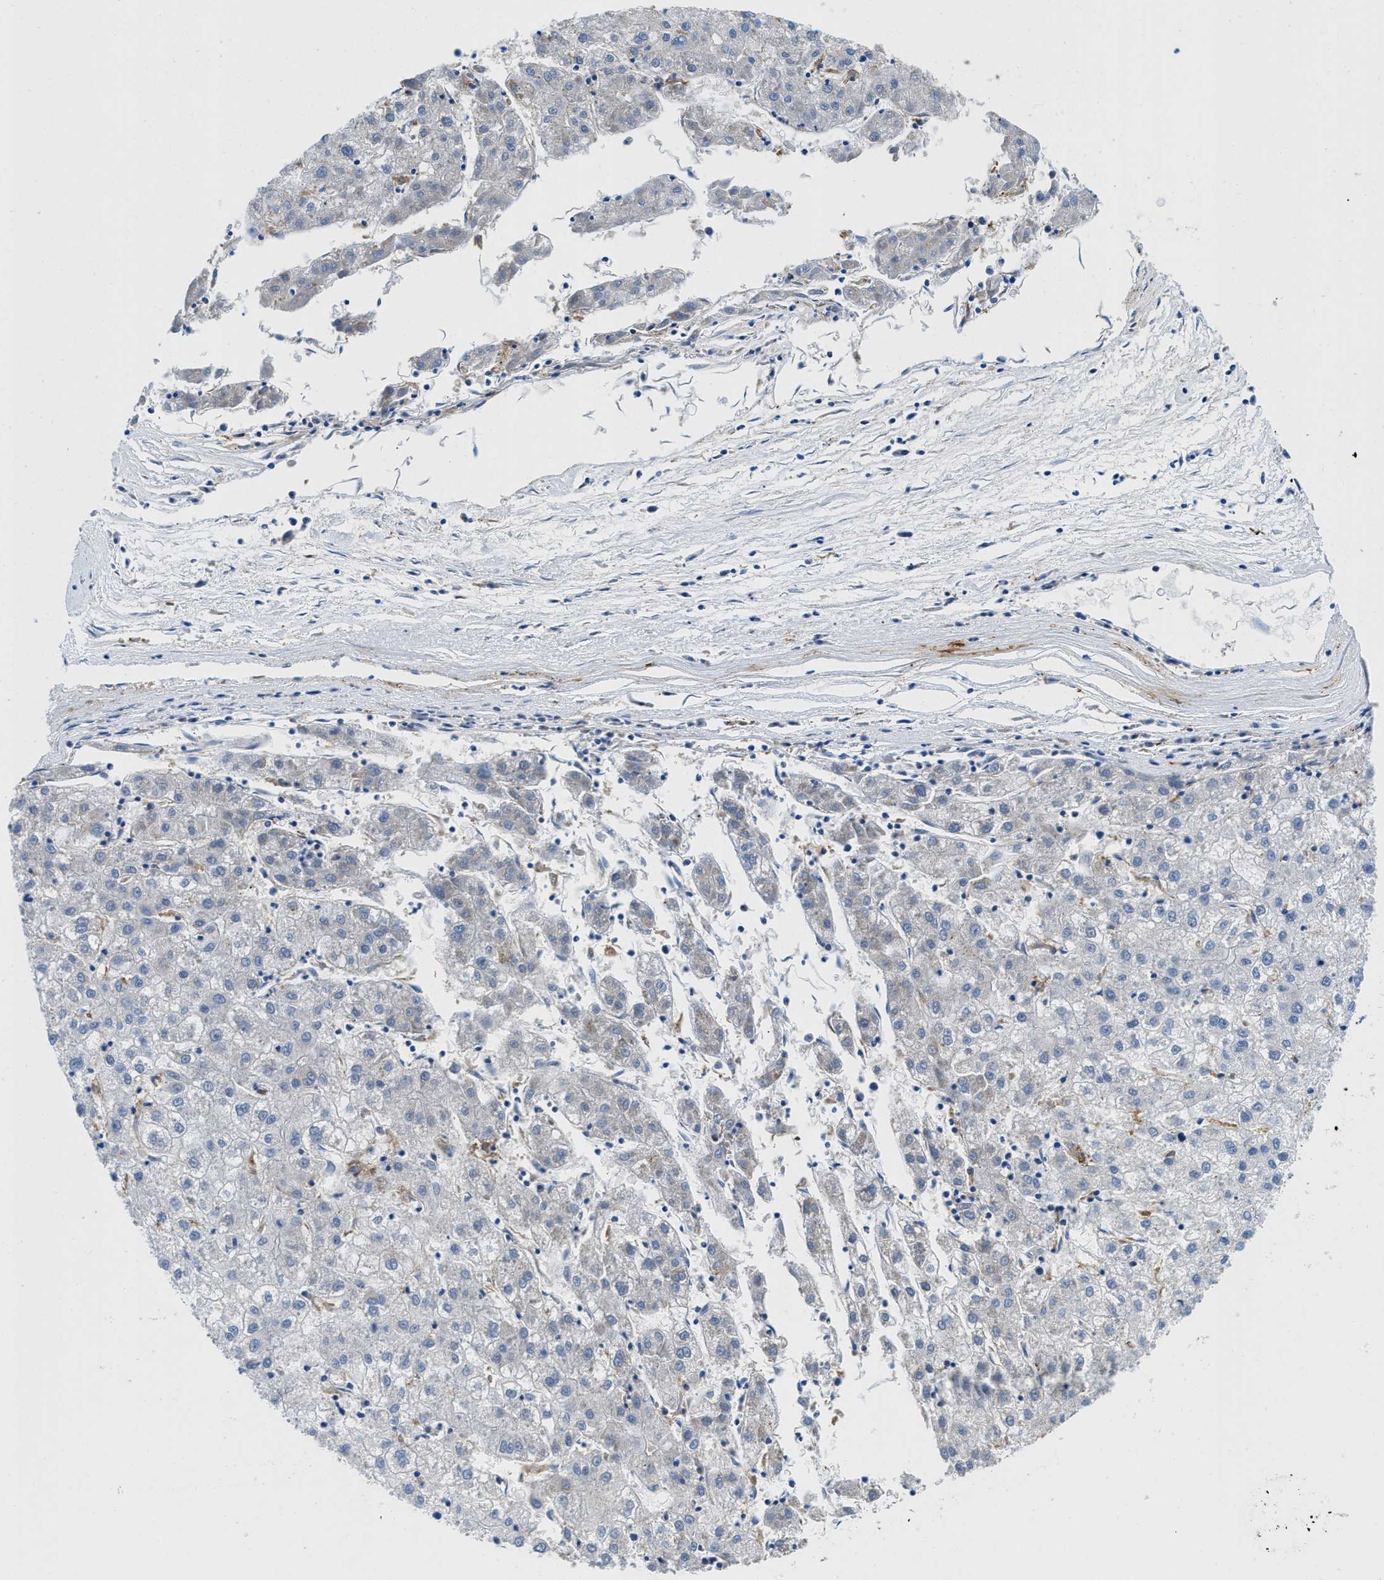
{"staining": {"intensity": "negative", "quantity": "none", "location": "none"}, "tissue": "liver cancer", "cell_type": "Tumor cells", "image_type": "cancer", "snomed": [{"axis": "morphology", "description": "Carcinoma, Hepatocellular, NOS"}, {"axis": "topography", "description": "Liver"}], "caption": "Protein analysis of hepatocellular carcinoma (liver) exhibits no significant staining in tumor cells.", "gene": "CD226", "patient": {"sex": "male", "age": 72}}